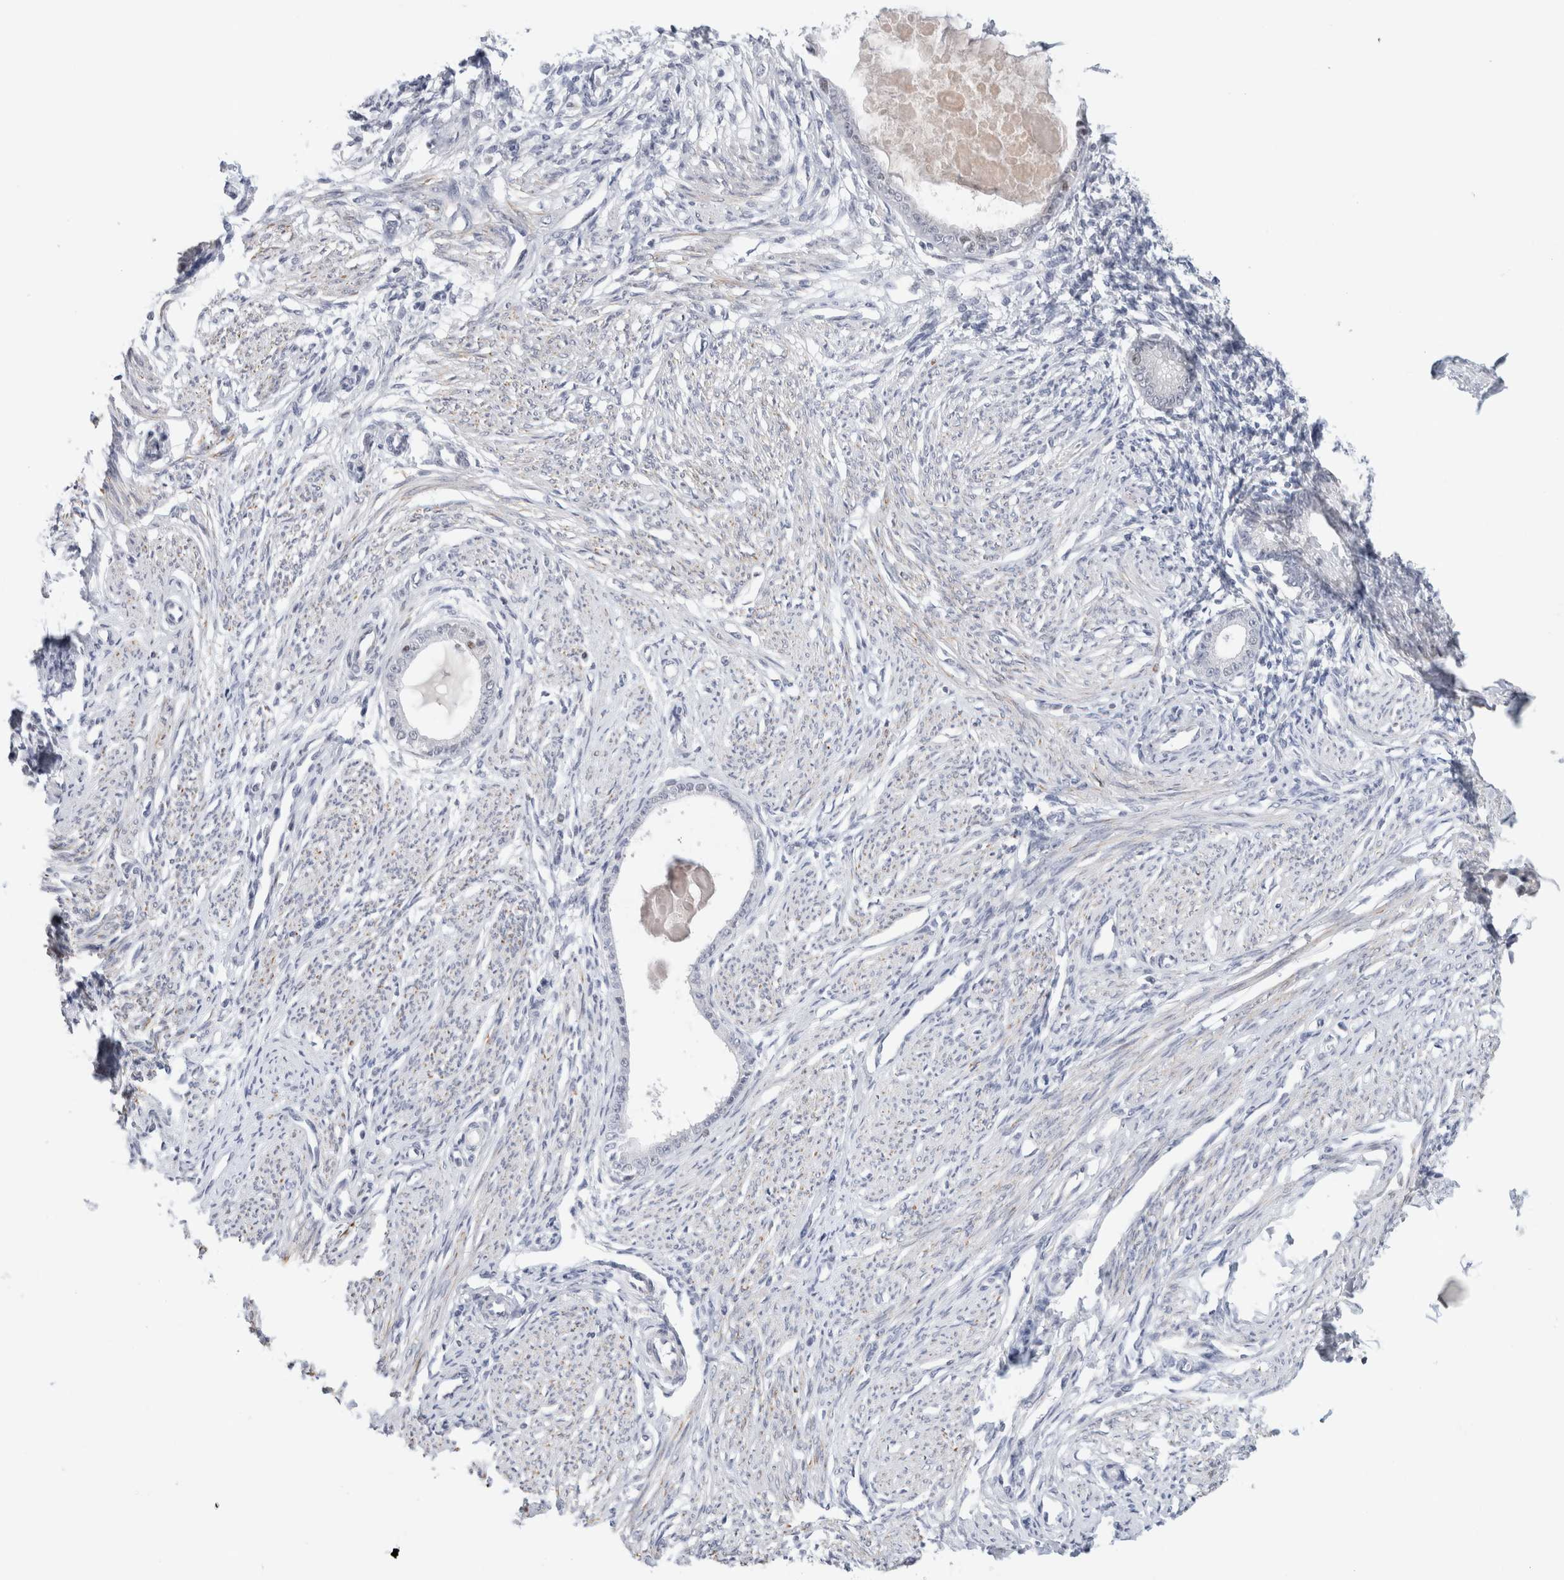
{"staining": {"intensity": "negative", "quantity": "none", "location": "none"}, "tissue": "endometrium", "cell_type": "Cells in endometrial stroma", "image_type": "normal", "snomed": [{"axis": "morphology", "description": "Normal tissue, NOS"}, {"axis": "topography", "description": "Endometrium"}], "caption": "High magnification brightfield microscopy of unremarkable endometrium stained with DAB (3,3'-diaminobenzidine) (brown) and counterstained with hematoxylin (blue): cells in endometrial stroma show no significant positivity. Brightfield microscopy of IHC stained with DAB (brown) and hematoxylin (blue), captured at high magnification.", "gene": "KNL1", "patient": {"sex": "female", "age": 56}}